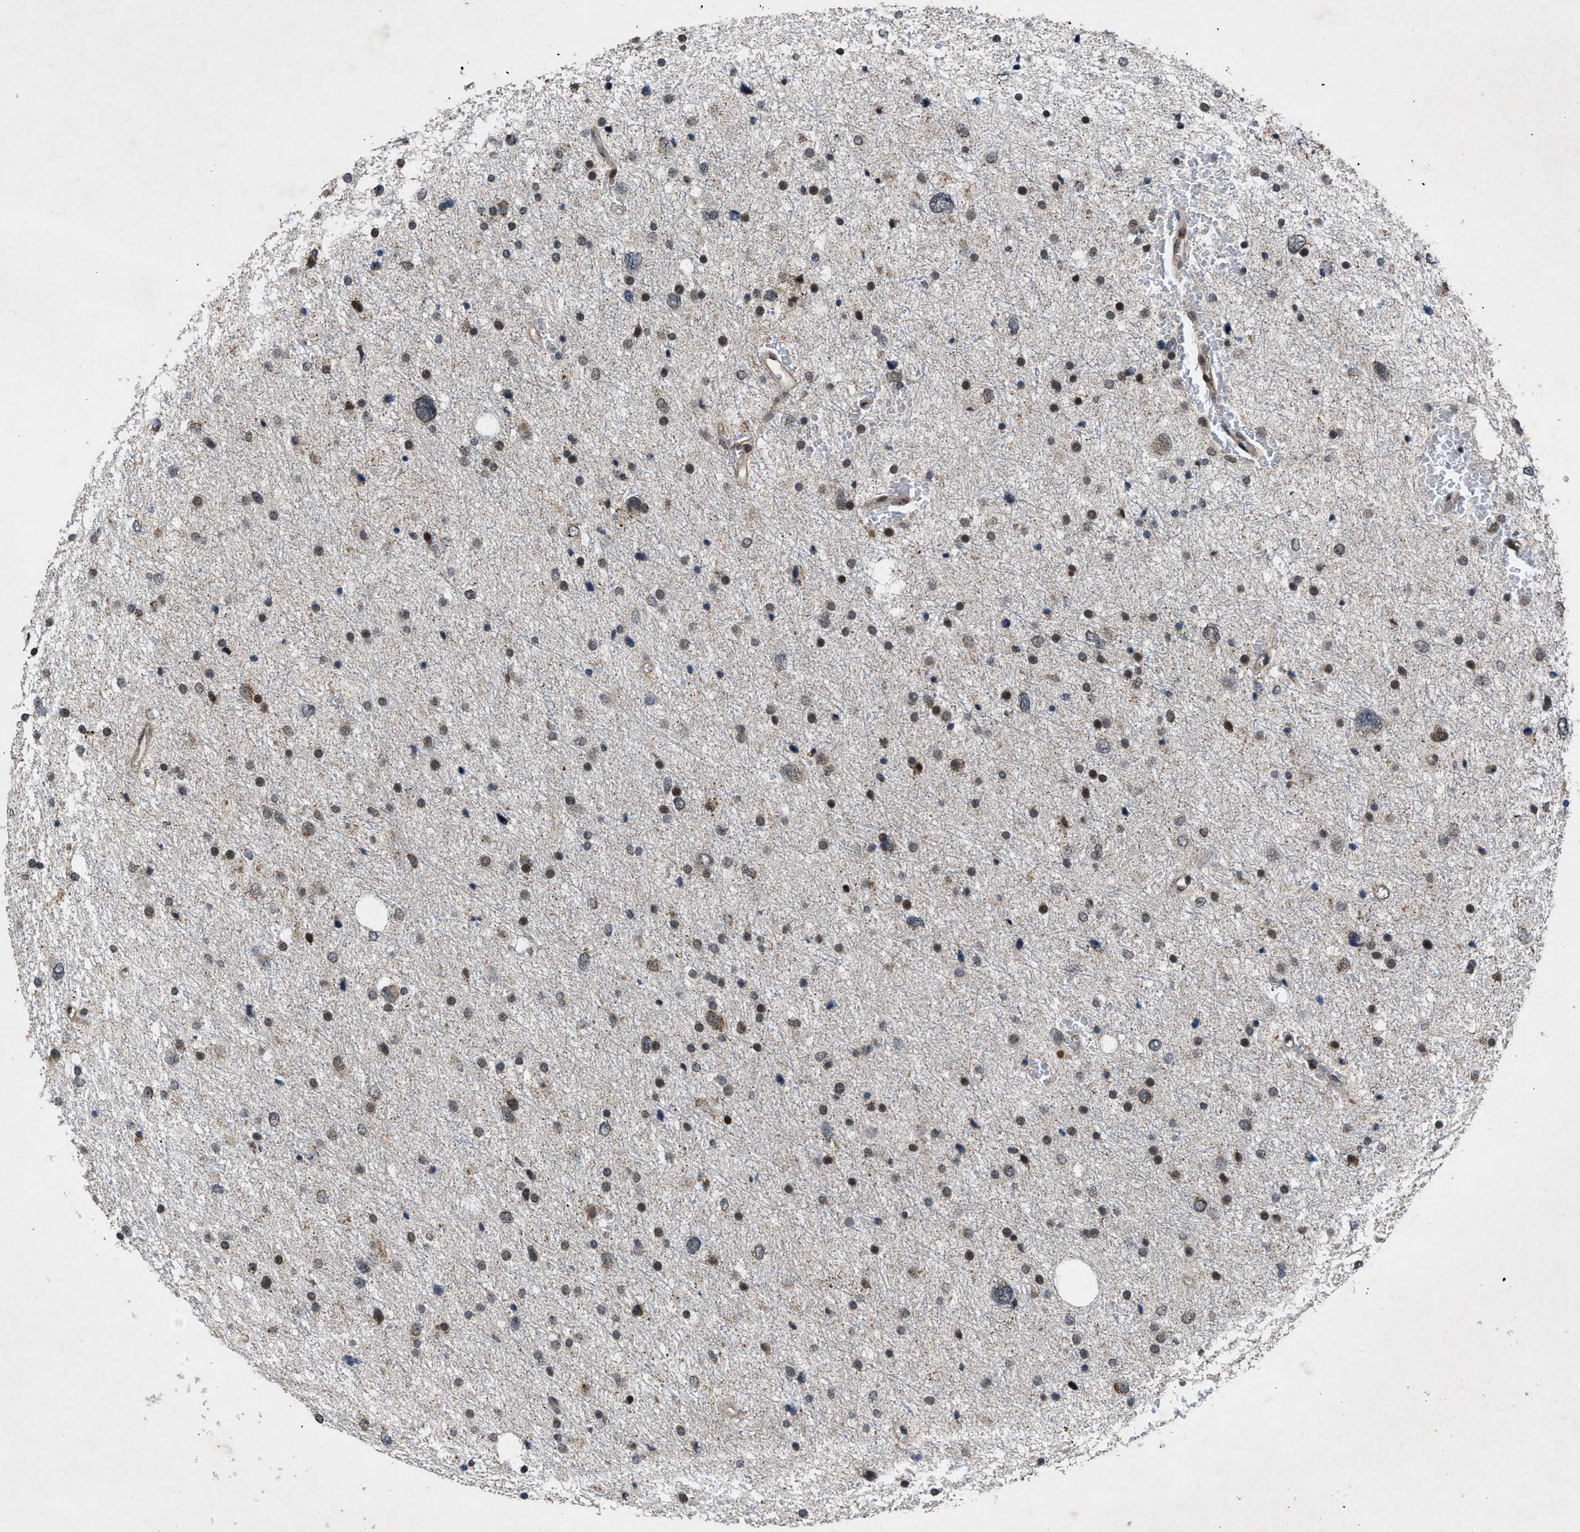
{"staining": {"intensity": "weak", "quantity": "25%-75%", "location": "nuclear"}, "tissue": "glioma", "cell_type": "Tumor cells", "image_type": "cancer", "snomed": [{"axis": "morphology", "description": "Glioma, malignant, Low grade"}, {"axis": "topography", "description": "Brain"}], "caption": "Protein staining of low-grade glioma (malignant) tissue exhibits weak nuclear positivity in approximately 25%-75% of tumor cells.", "gene": "ZNHIT1", "patient": {"sex": "female", "age": 37}}